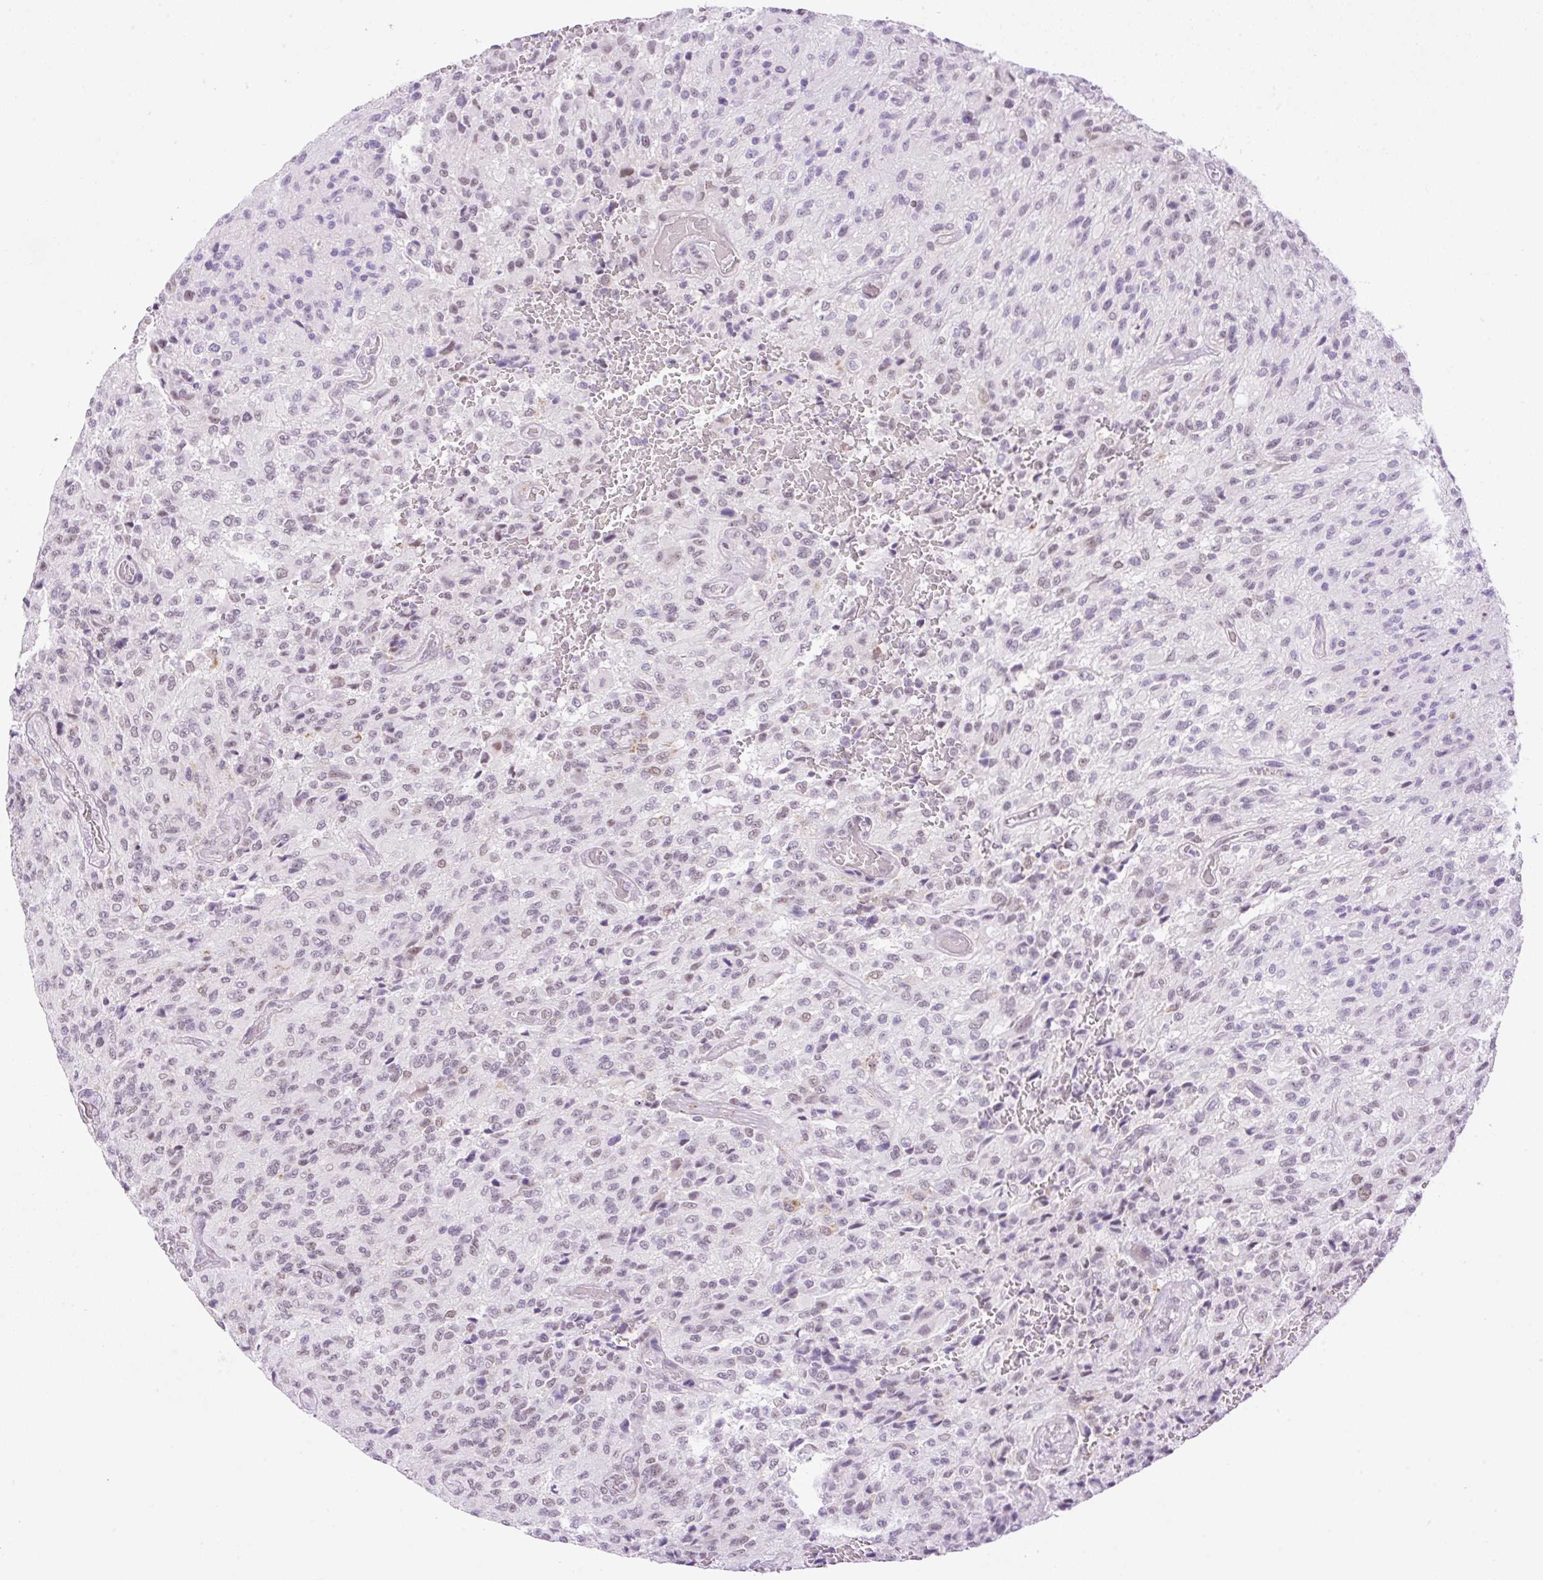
{"staining": {"intensity": "weak", "quantity": "<25%", "location": "nuclear"}, "tissue": "glioma", "cell_type": "Tumor cells", "image_type": "cancer", "snomed": [{"axis": "morphology", "description": "Normal tissue, NOS"}, {"axis": "morphology", "description": "Glioma, malignant, High grade"}, {"axis": "topography", "description": "Cerebral cortex"}], "caption": "This is a micrograph of immunohistochemistry staining of glioma, which shows no positivity in tumor cells.", "gene": "PALM3", "patient": {"sex": "male", "age": 56}}